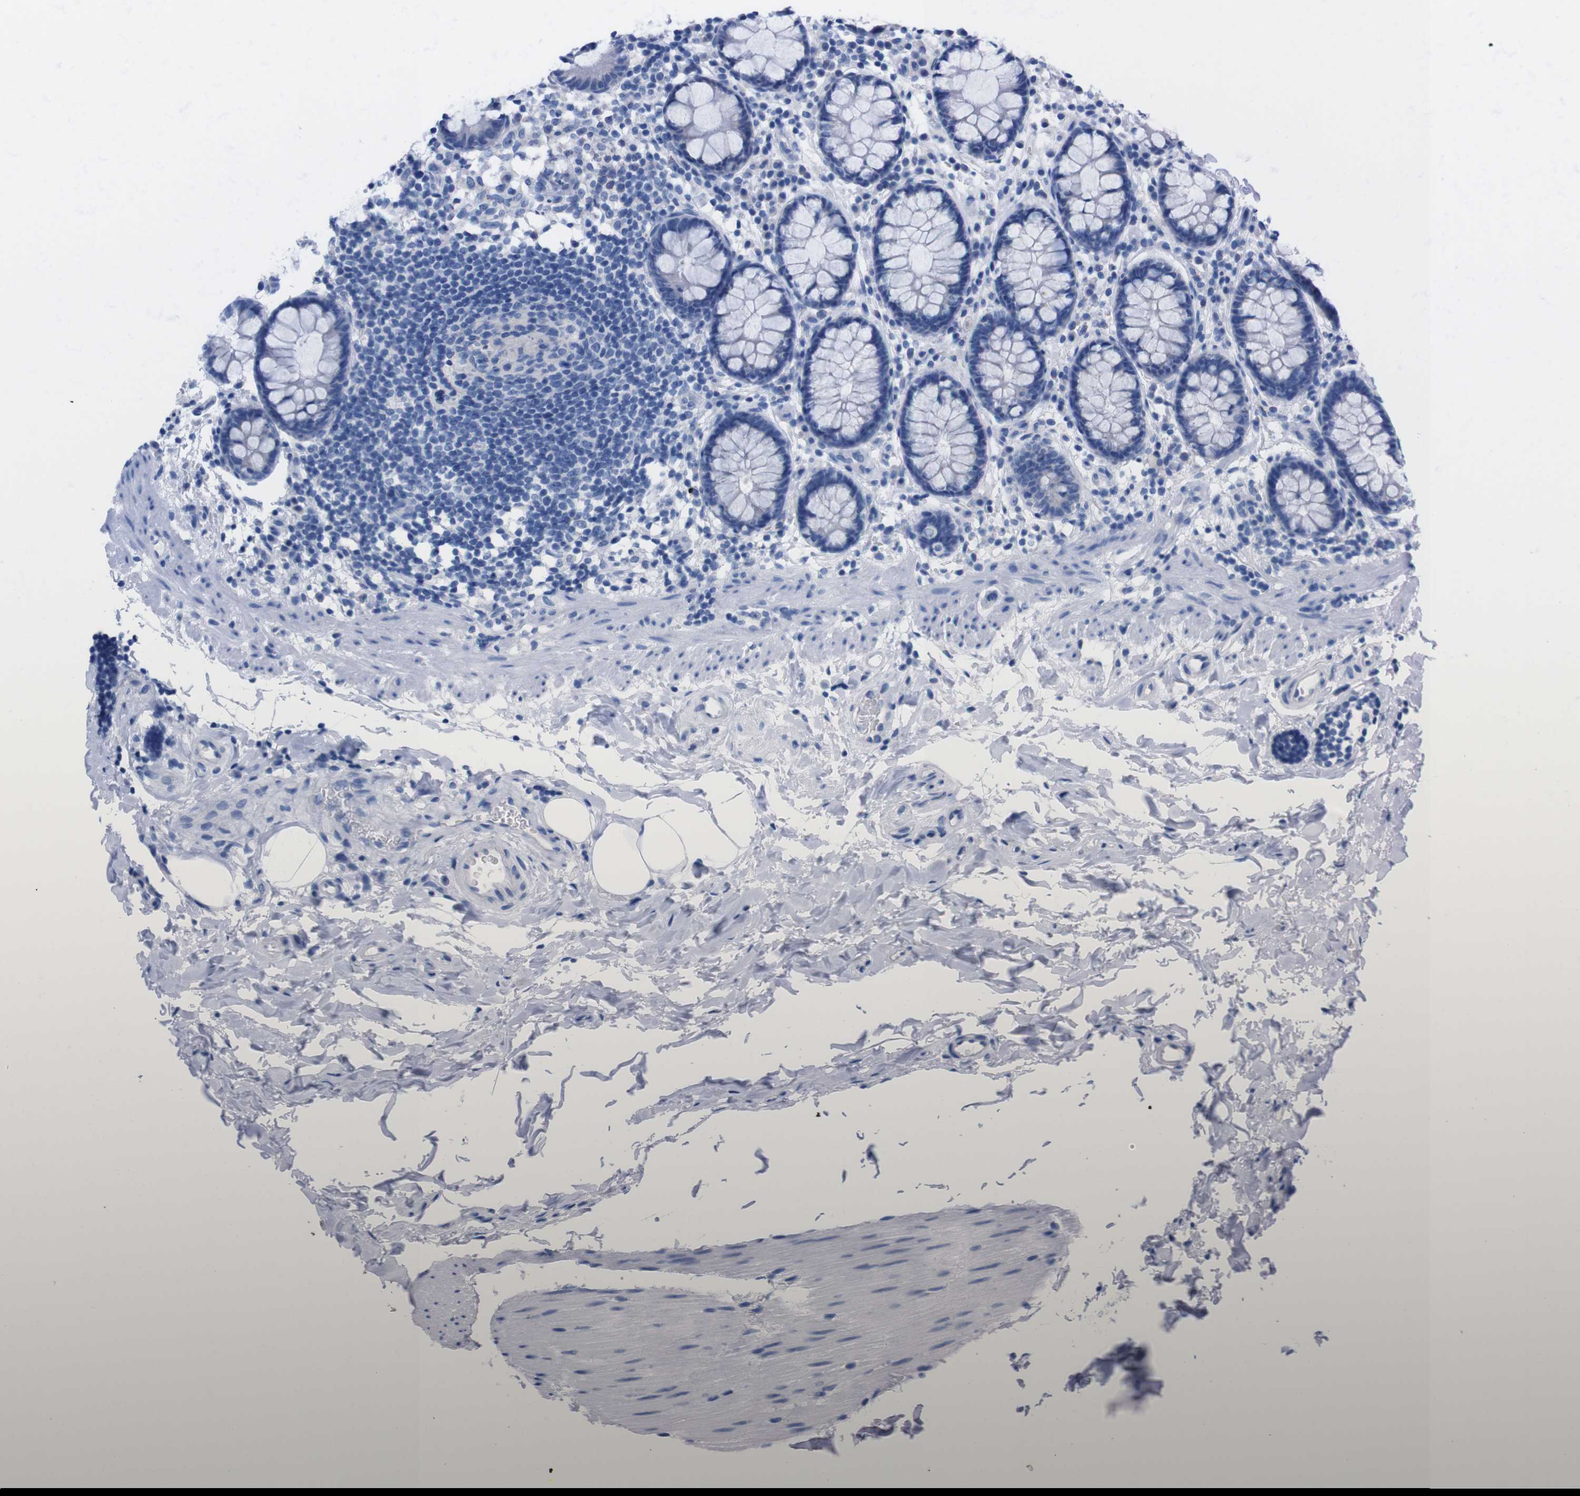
{"staining": {"intensity": "negative", "quantity": "none", "location": "none"}, "tissue": "colon", "cell_type": "Endothelial cells", "image_type": "normal", "snomed": [{"axis": "morphology", "description": "Normal tissue, NOS"}, {"axis": "topography", "description": "Colon"}], "caption": "This is an IHC micrograph of benign colon. There is no staining in endothelial cells.", "gene": "TMEM243", "patient": {"sex": "female", "age": 80}}